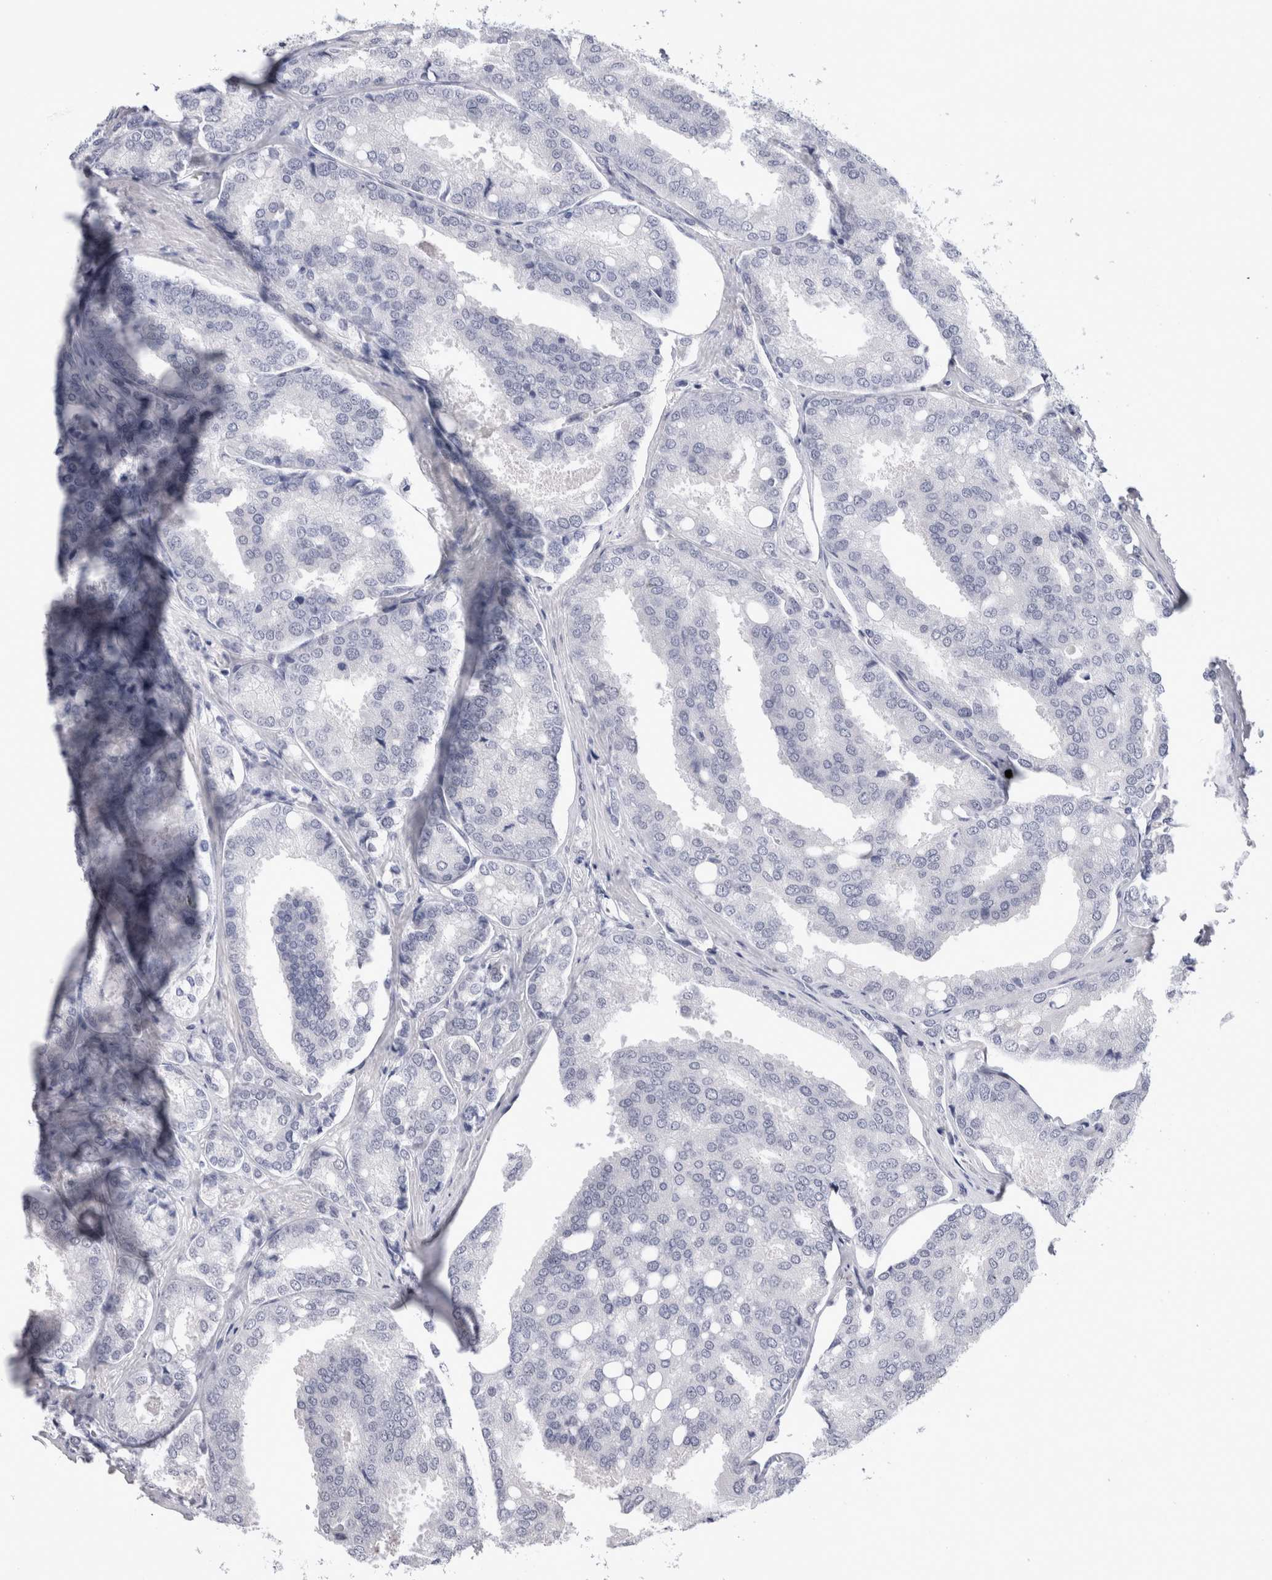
{"staining": {"intensity": "negative", "quantity": "none", "location": "none"}, "tissue": "prostate cancer", "cell_type": "Tumor cells", "image_type": "cancer", "snomed": [{"axis": "morphology", "description": "Adenocarcinoma, High grade"}, {"axis": "topography", "description": "Prostate"}], "caption": "DAB immunohistochemical staining of prostate cancer (adenocarcinoma (high-grade)) demonstrates no significant staining in tumor cells.", "gene": "RBM6", "patient": {"sex": "male", "age": 50}}